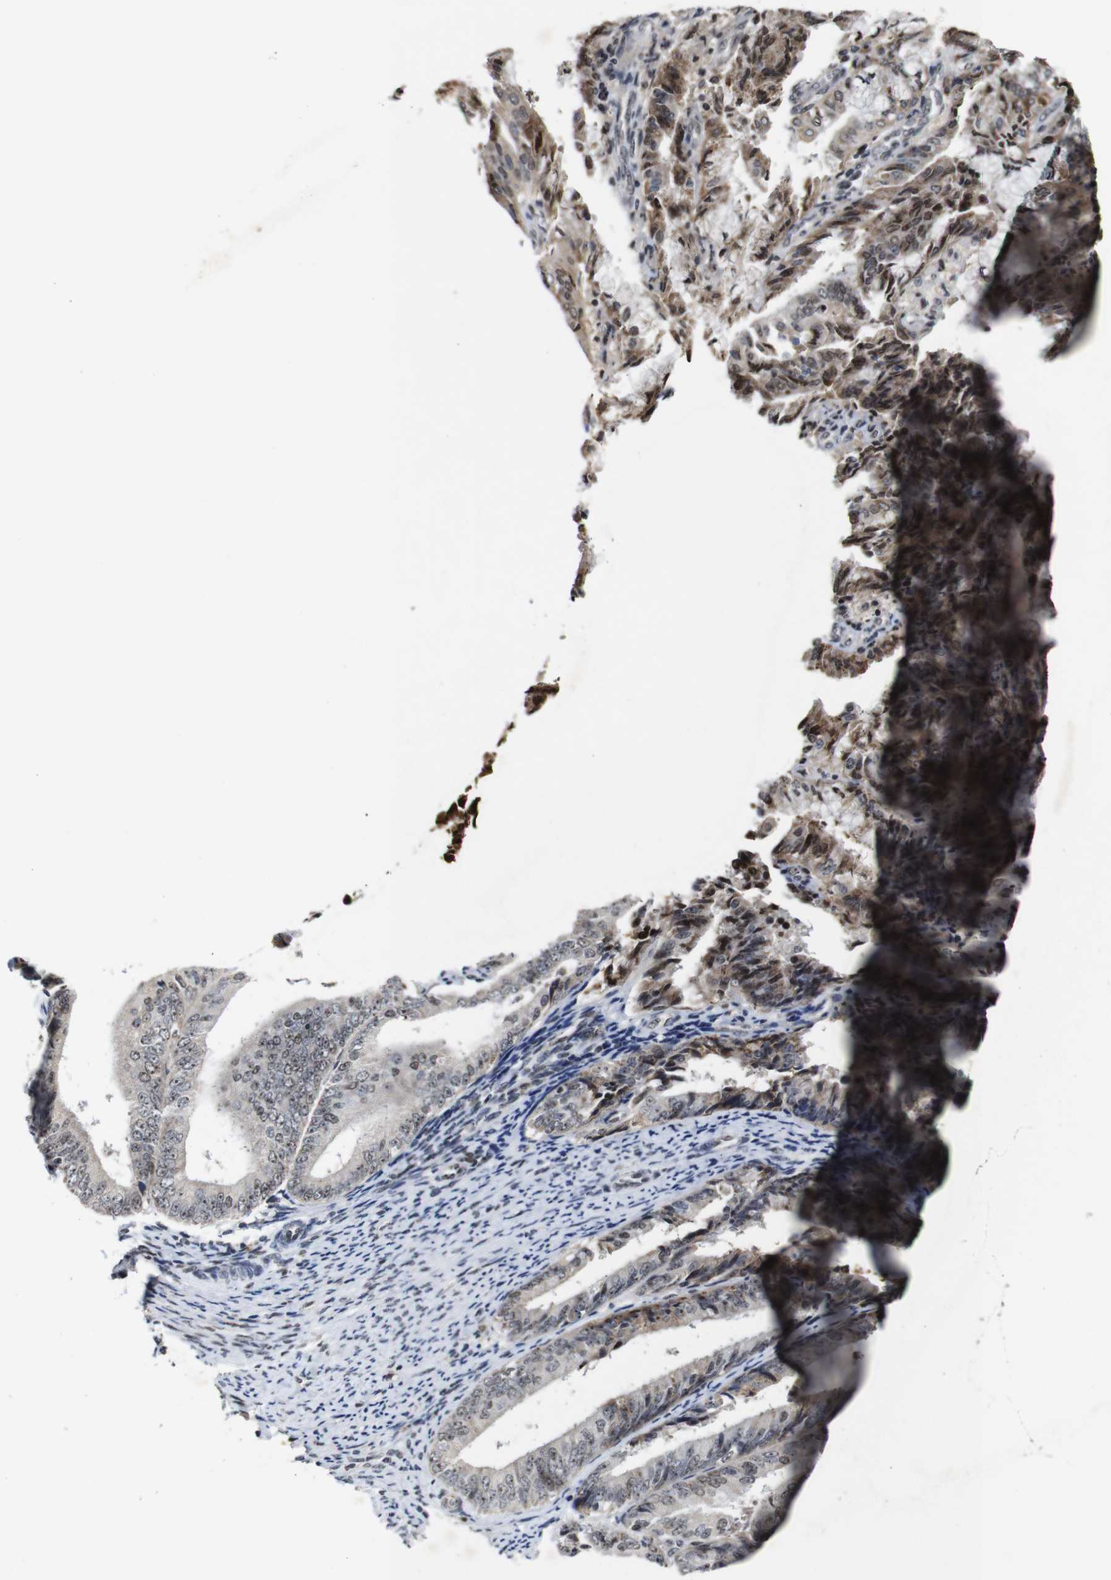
{"staining": {"intensity": "moderate", "quantity": "<25%", "location": "cytoplasmic/membranous,nuclear"}, "tissue": "endometrial cancer", "cell_type": "Tumor cells", "image_type": "cancer", "snomed": [{"axis": "morphology", "description": "Adenocarcinoma, NOS"}, {"axis": "topography", "description": "Endometrium"}], "caption": "Moderate cytoplasmic/membranous and nuclear staining is appreciated in about <25% of tumor cells in adenocarcinoma (endometrial). Nuclei are stained in blue.", "gene": "MYC", "patient": {"sex": "female", "age": 63}}